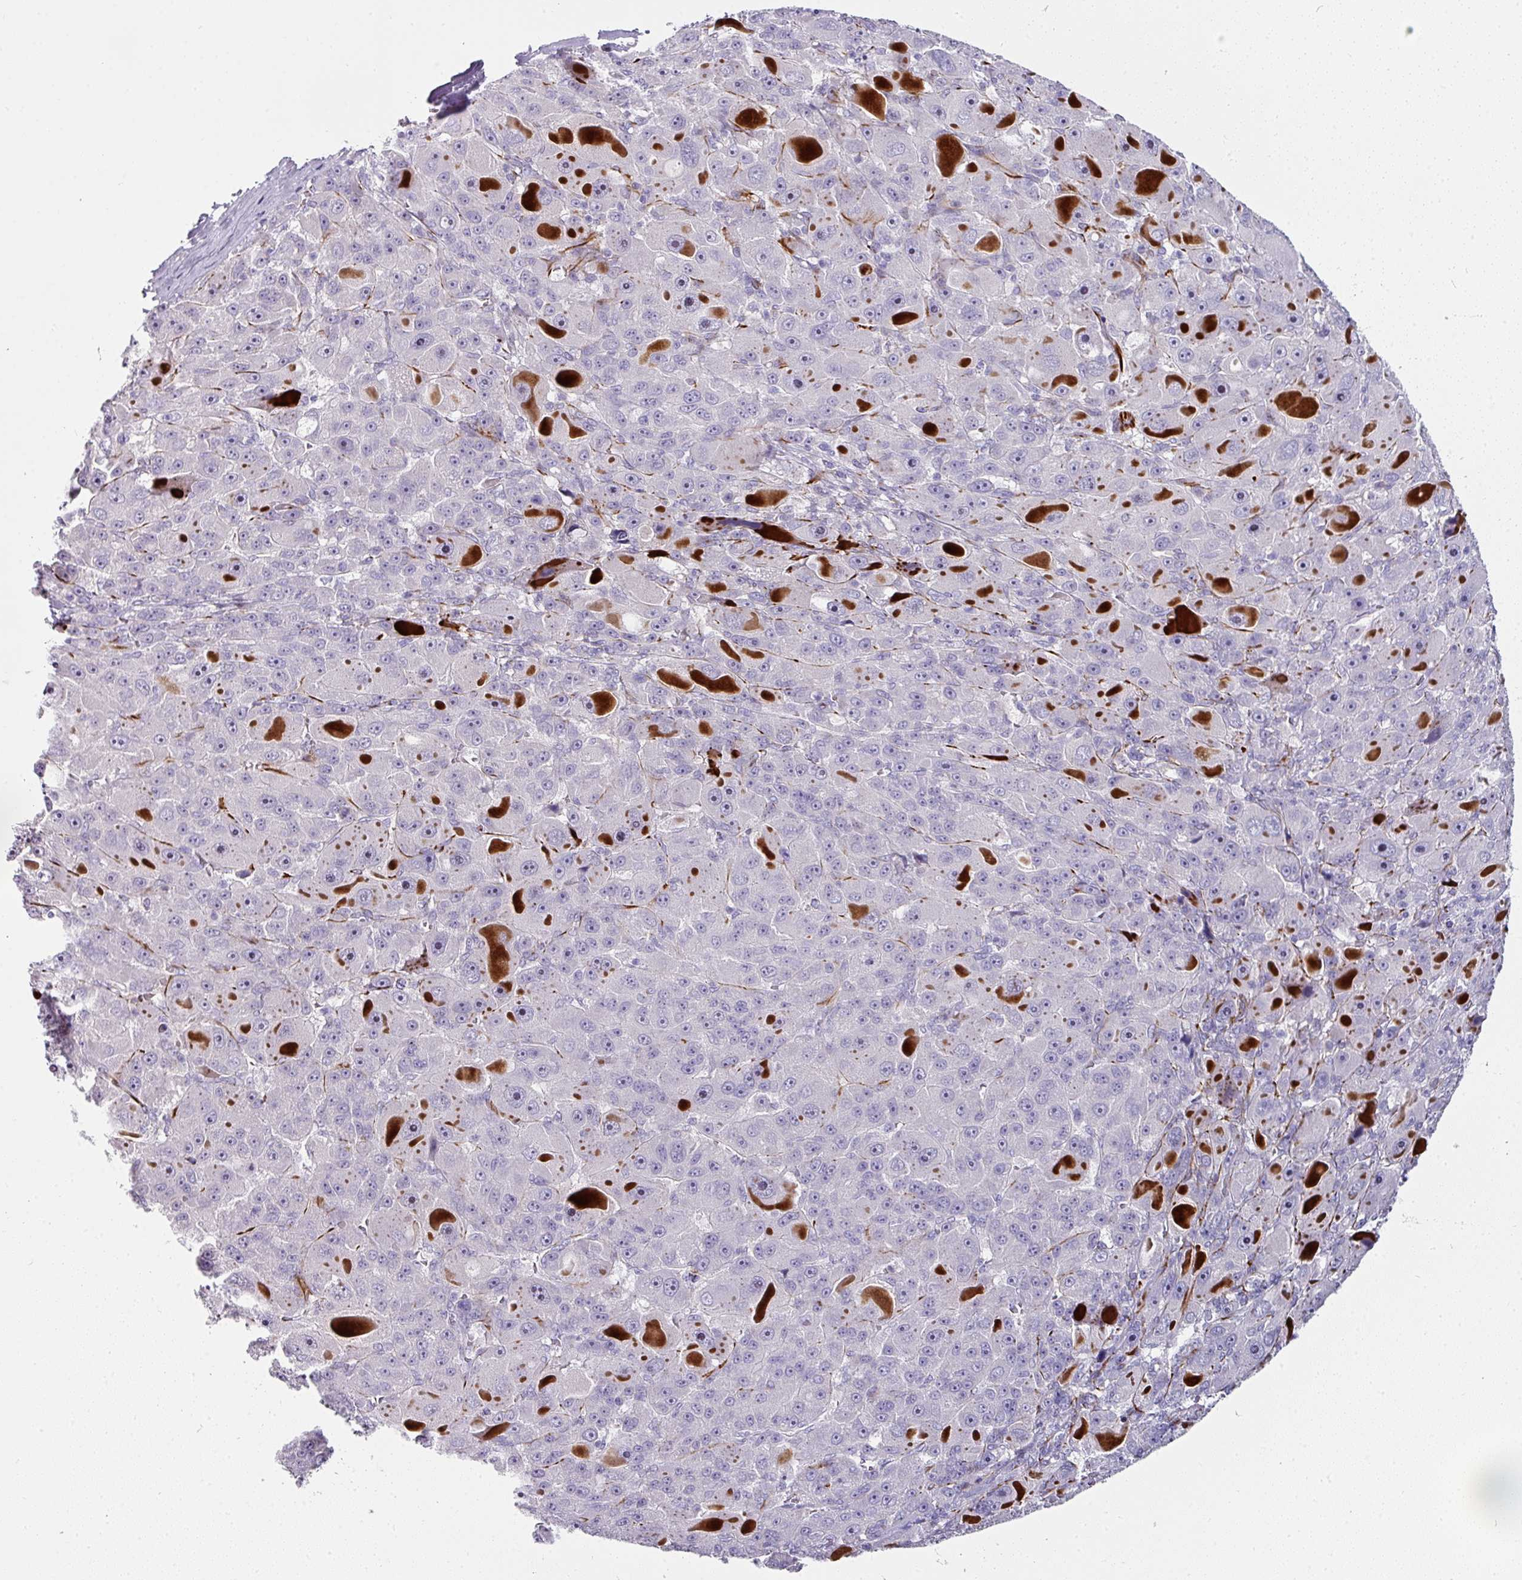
{"staining": {"intensity": "negative", "quantity": "none", "location": "none"}, "tissue": "liver cancer", "cell_type": "Tumor cells", "image_type": "cancer", "snomed": [{"axis": "morphology", "description": "Carcinoma, Hepatocellular, NOS"}, {"axis": "topography", "description": "Liver"}], "caption": "Hepatocellular carcinoma (liver) was stained to show a protein in brown. There is no significant expression in tumor cells.", "gene": "TMPRSS9", "patient": {"sex": "male", "age": 76}}